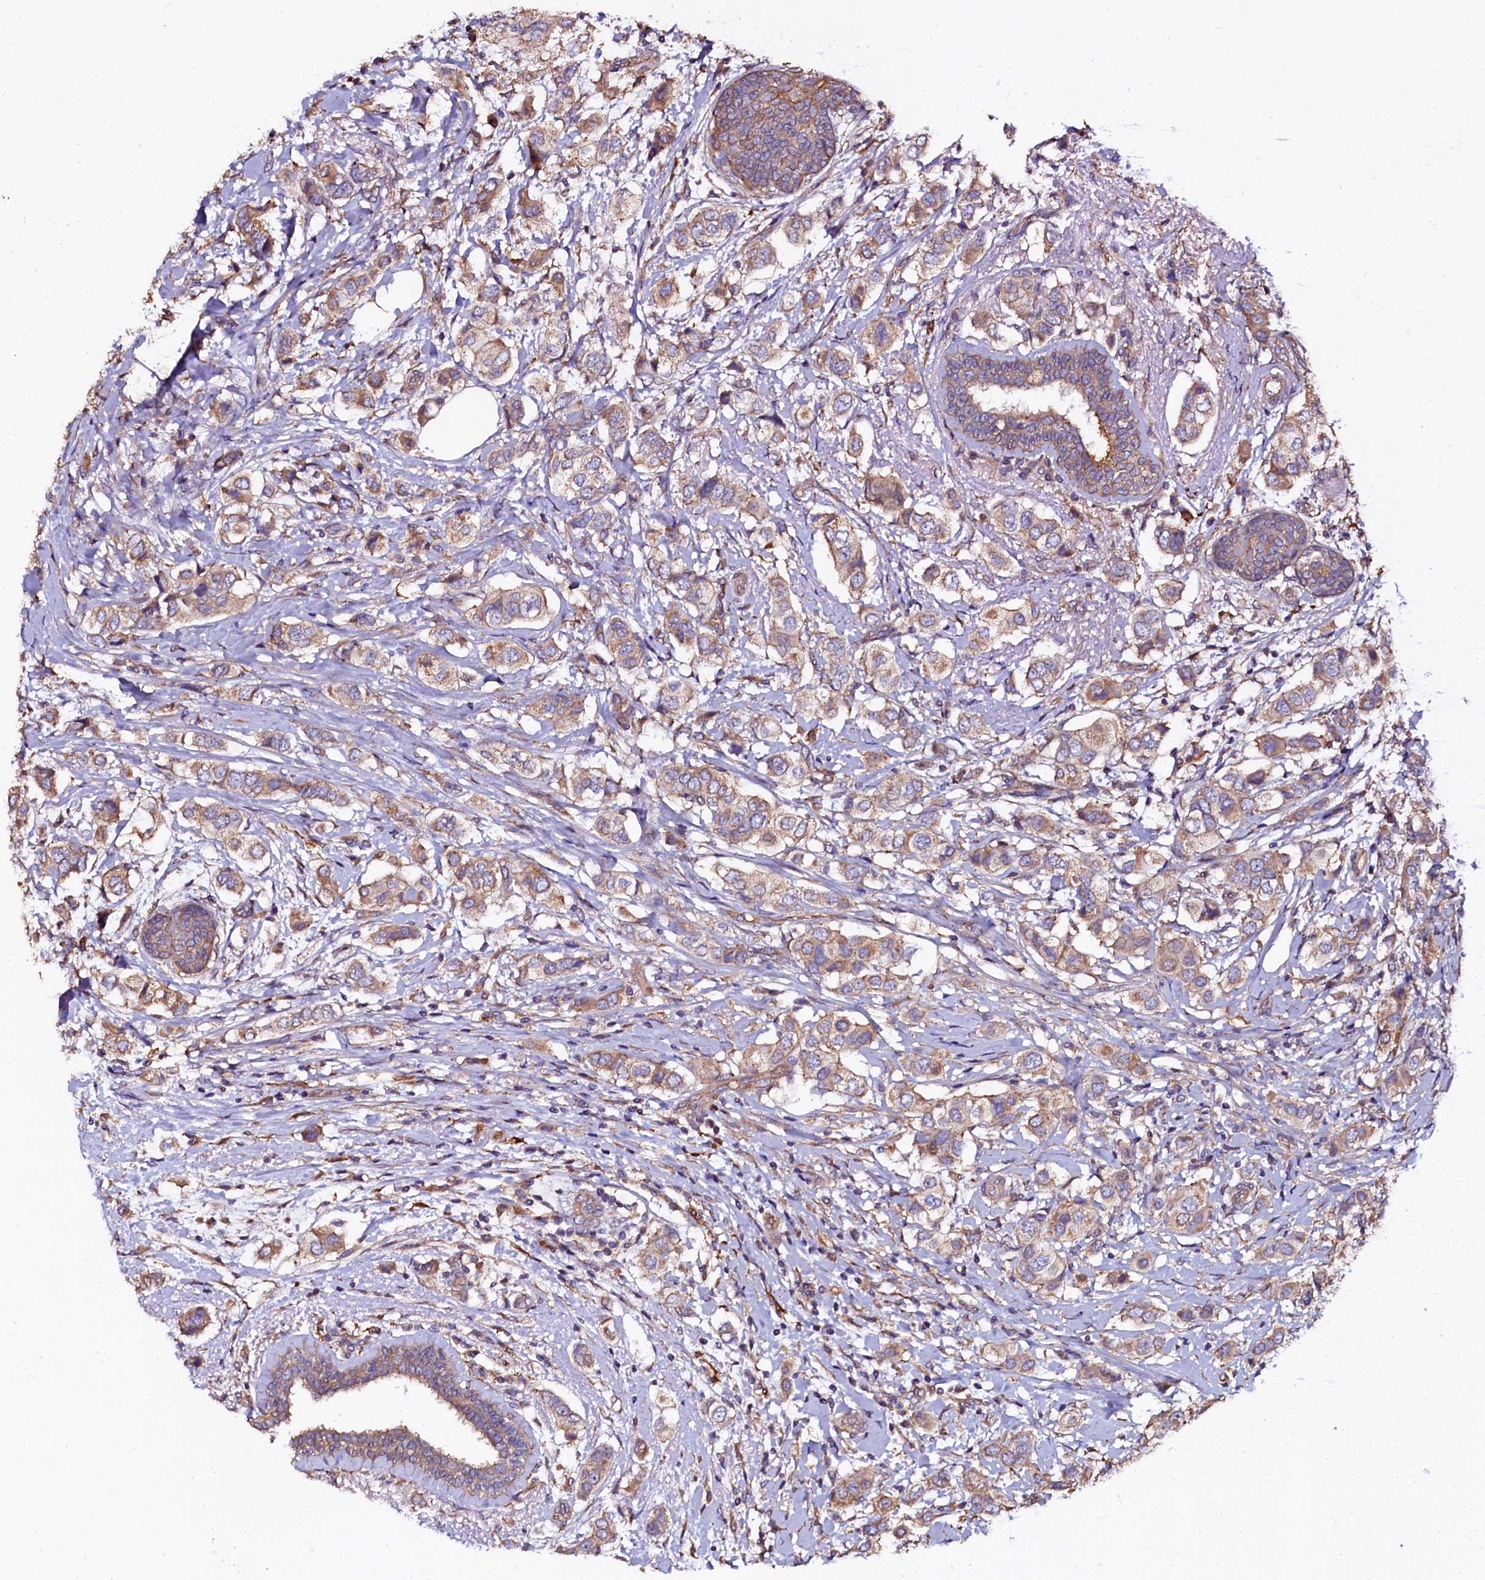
{"staining": {"intensity": "weak", "quantity": ">75%", "location": "cytoplasmic/membranous"}, "tissue": "breast cancer", "cell_type": "Tumor cells", "image_type": "cancer", "snomed": [{"axis": "morphology", "description": "Lobular carcinoma"}, {"axis": "topography", "description": "Breast"}], "caption": "Breast cancer (lobular carcinoma) stained with a protein marker demonstrates weak staining in tumor cells.", "gene": "APPL2", "patient": {"sex": "female", "age": 51}}